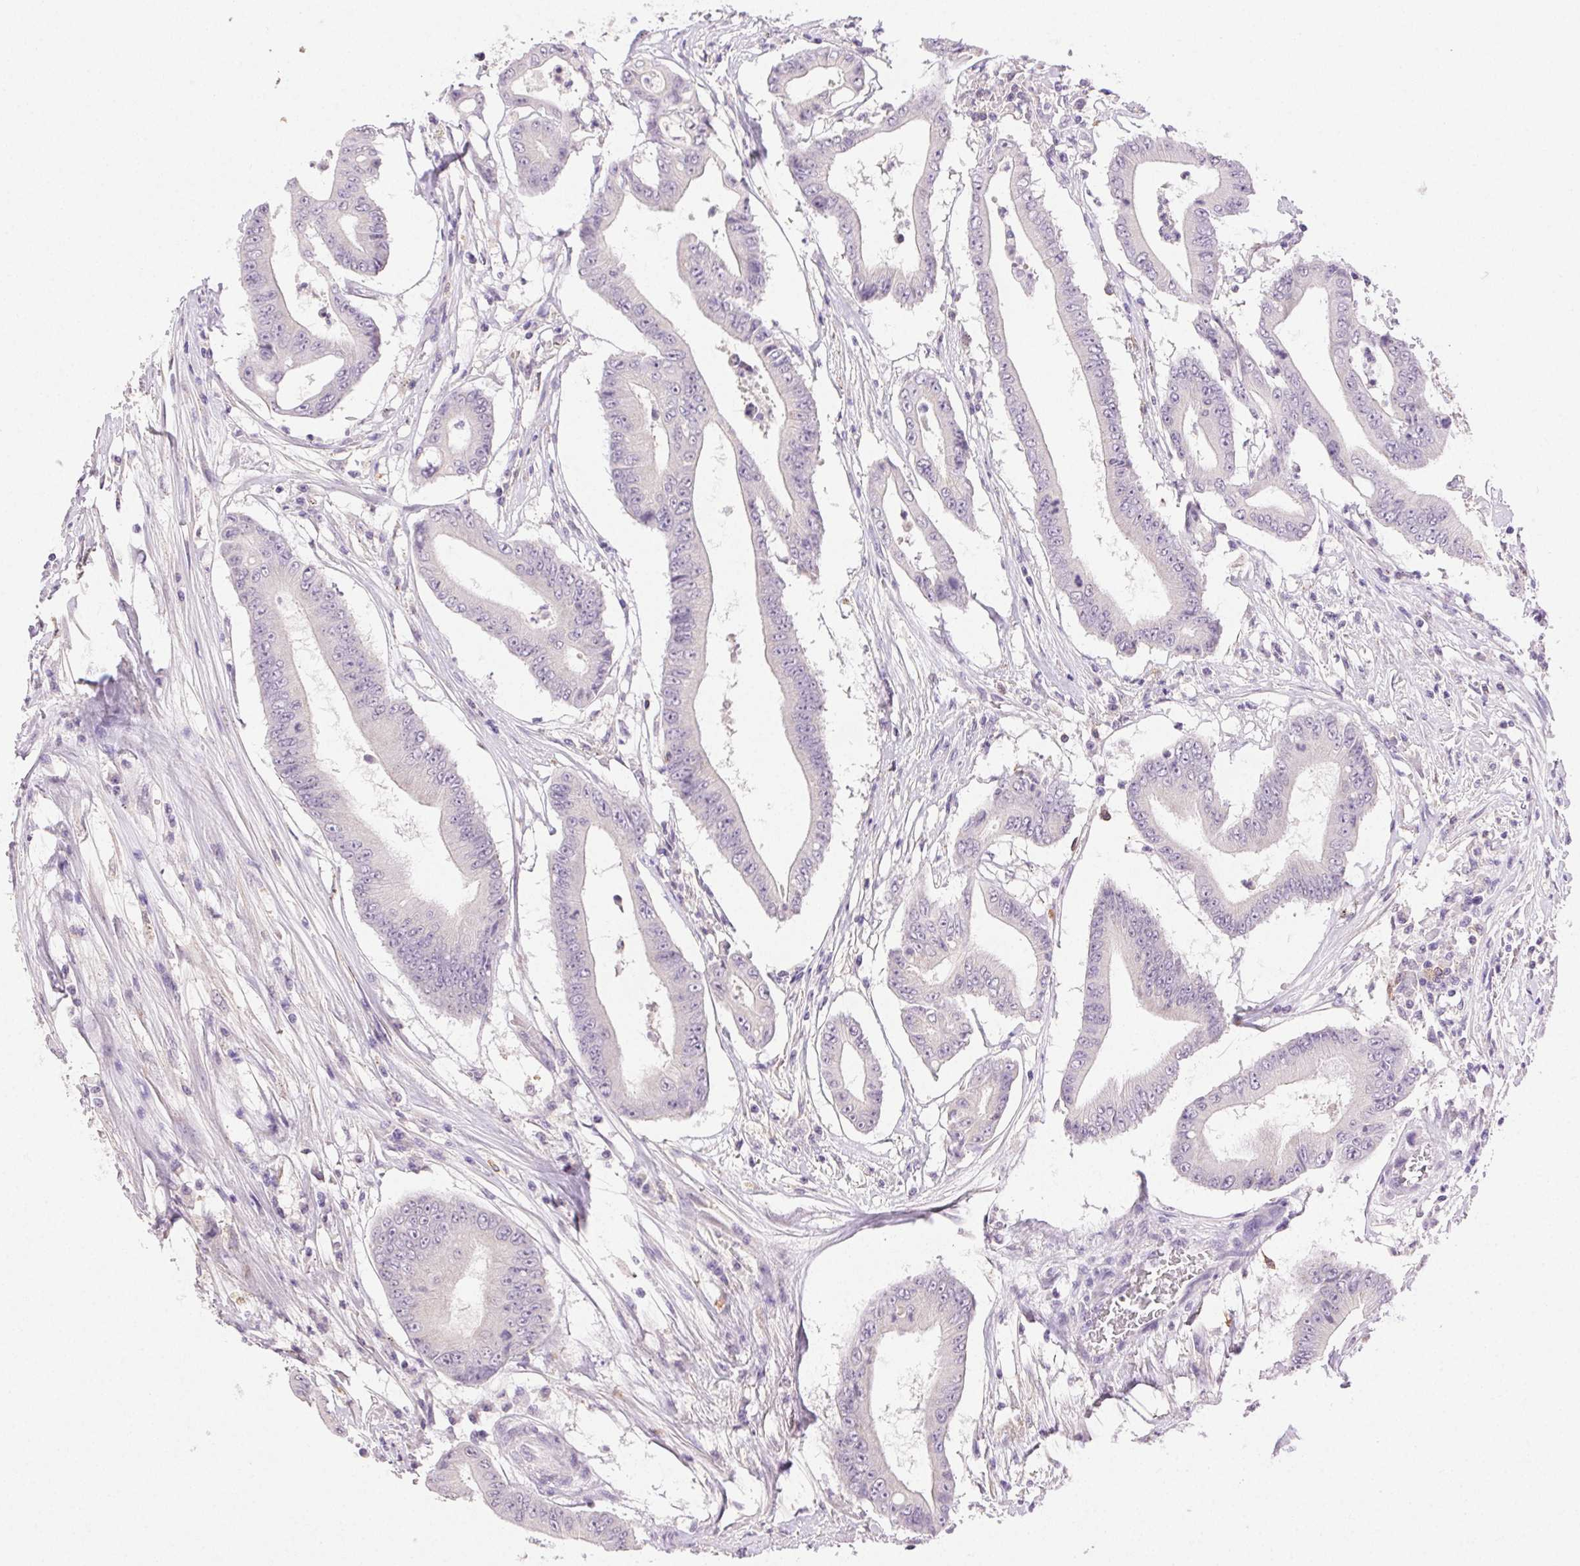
{"staining": {"intensity": "negative", "quantity": "none", "location": "none"}, "tissue": "colorectal cancer", "cell_type": "Tumor cells", "image_type": "cancer", "snomed": [{"axis": "morphology", "description": "Adenocarcinoma, NOS"}, {"axis": "topography", "description": "Rectum"}], "caption": "A high-resolution image shows immunohistochemistry (IHC) staining of adenocarcinoma (colorectal), which displays no significant expression in tumor cells. Nuclei are stained in blue.", "gene": "AKAP5", "patient": {"sex": "male", "age": 54}}